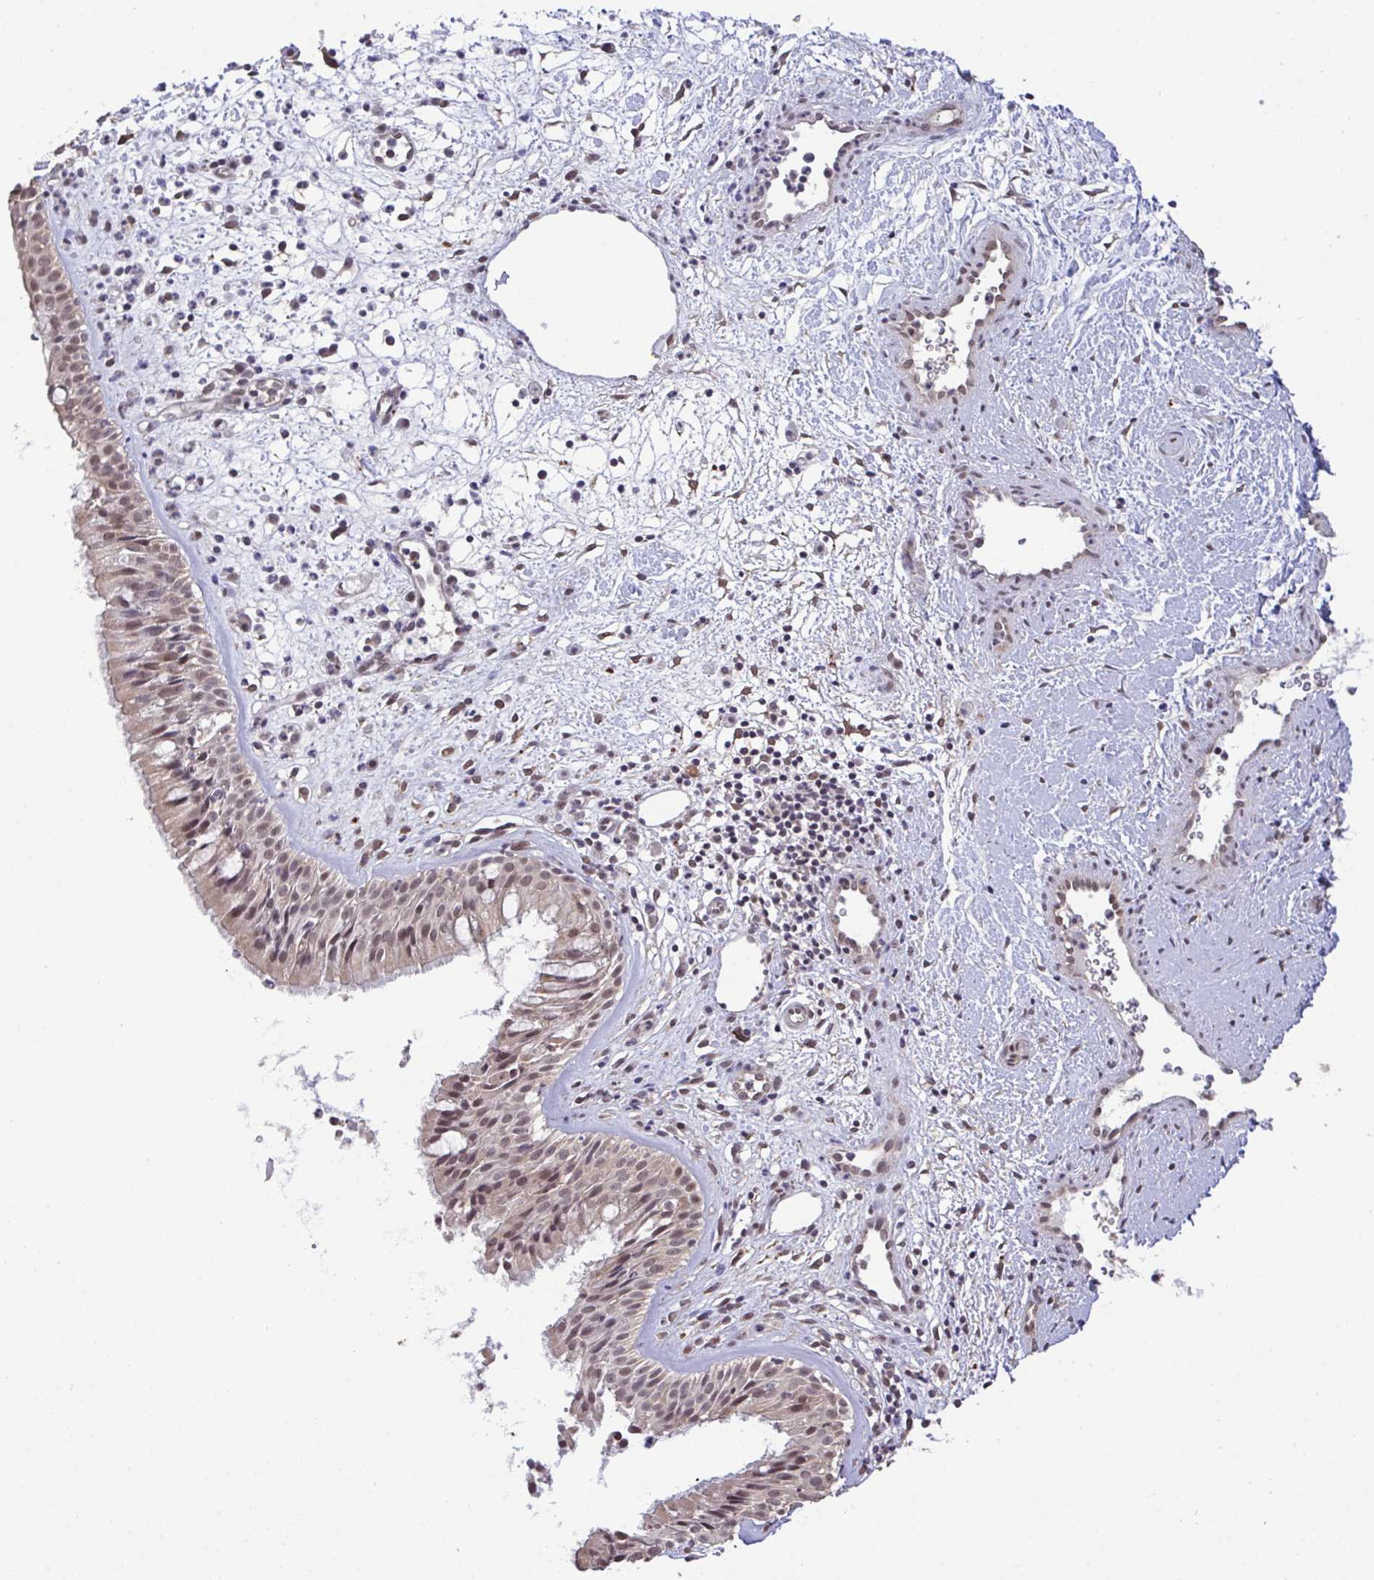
{"staining": {"intensity": "moderate", "quantity": ">75%", "location": "cytoplasmic/membranous,nuclear"}, "tissue": "nasopharynx", "cell_type": "Respiratory epithelial cells", "image_type": "normal", "snomed": [{"axis": "morphology", "description": "Normal tissue, NOS"}, {"axis": "topography", "description": "Nasopharynx"}], "caption": "The photomicrograph displays immunohistochemical staining of normal nasopharynx. There is moderate cytoplasmic/membranous,nuclear expression is present in about >75% of respiratory epithelial cells. (DAB IHC, brown staining for protein, blue staining for nuclei).", "gene": "C12orf57", "patient": {"sex": "male", "age": 65}}